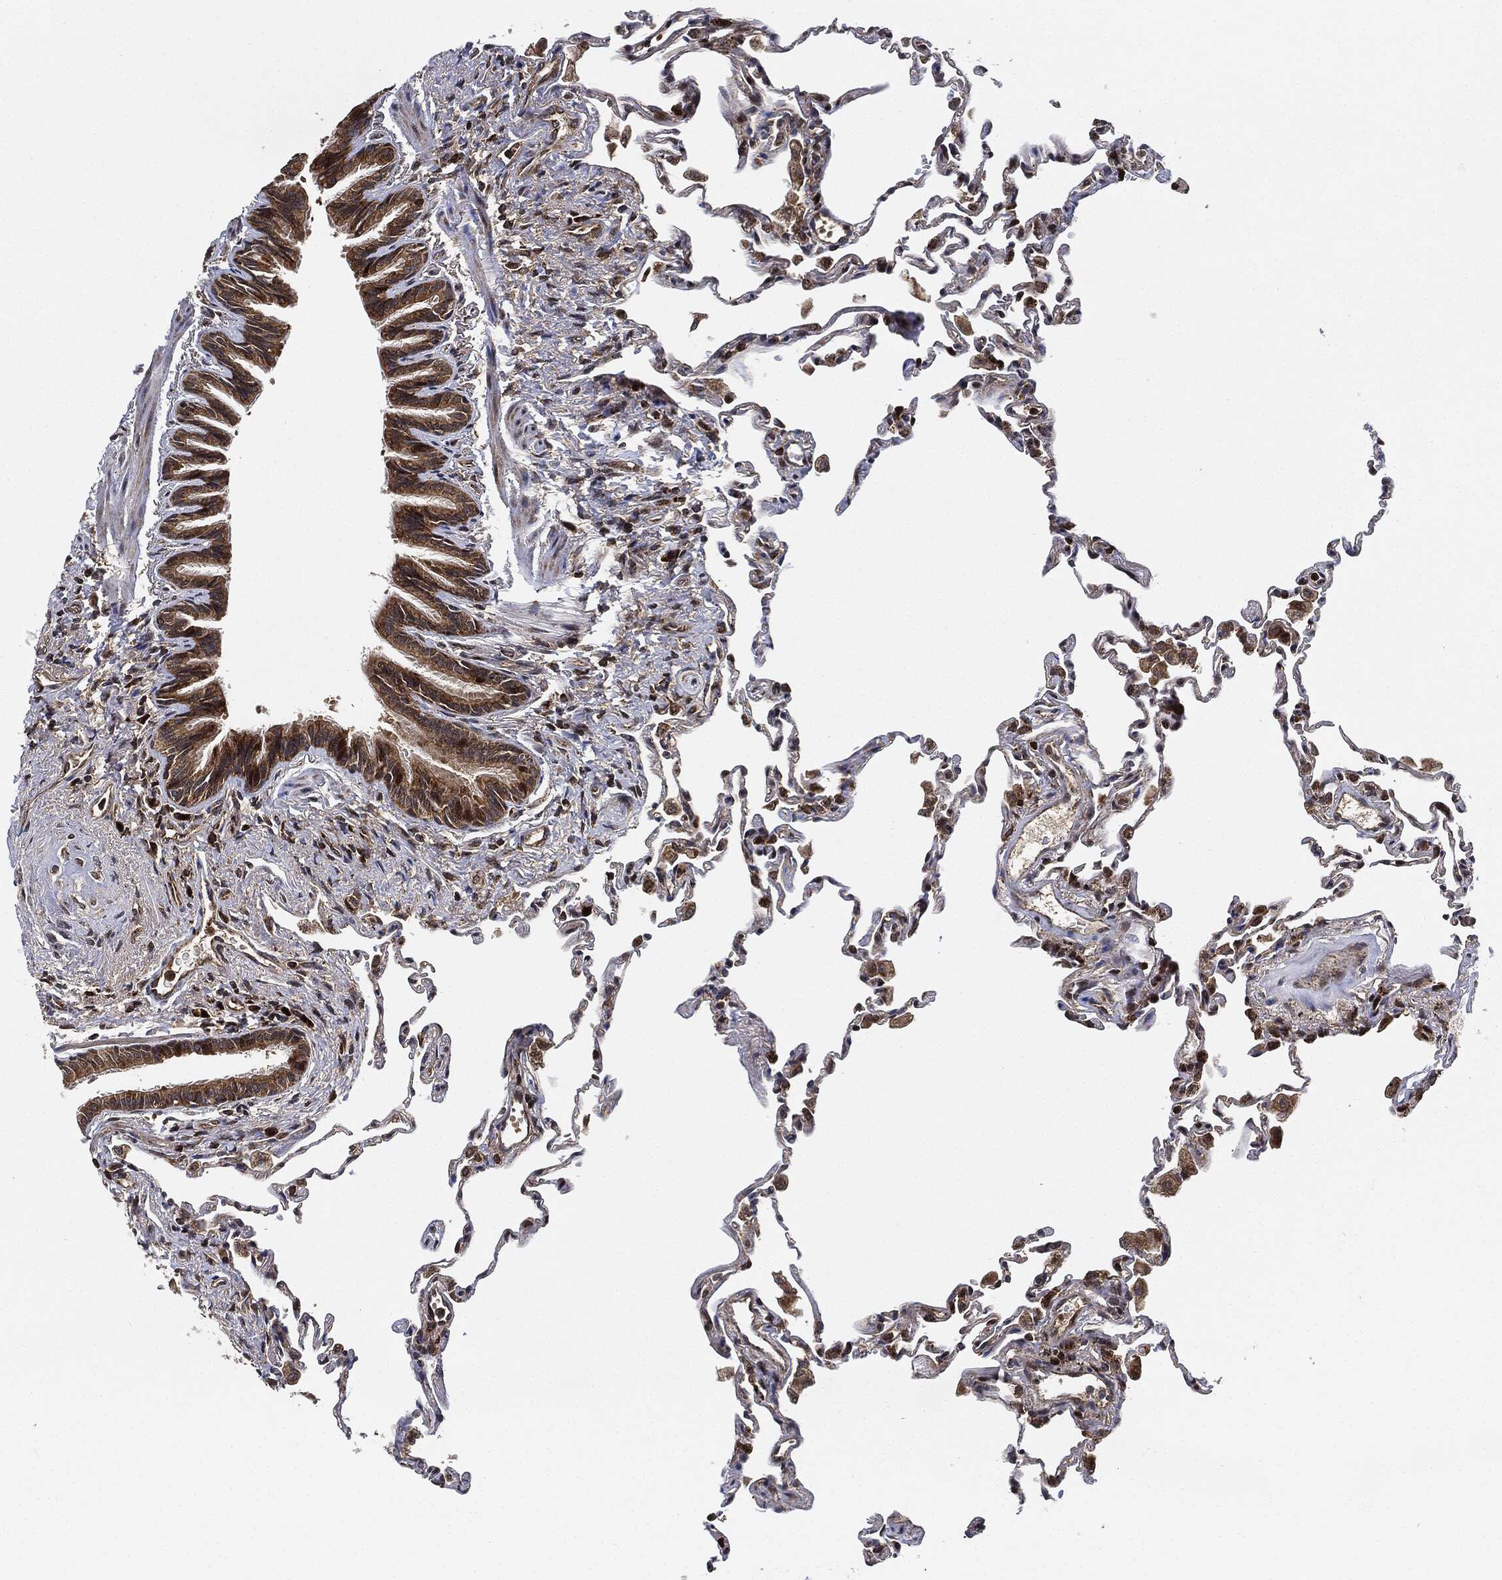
{"staining": {"intensity": "moderate", "quantity": "25%-75%", "location": "cytoplasmic/membranous,nuclear"}, "tissue": "lung", "cell_type": "Alveolar cells", "image_type": "normal", "snomed": [{"axis": "morphology", "description": "Normal tissue, NOS"}, {"axis": "topography", "description": "Lung"}], "caption": "Alveolar cells show moderate cytoplasmic/membranous,nuclear expression in about 25%-75% of cells in benign lung.", "gene": "RNASEL", "patient": {"sex": "female", "age": 57}}